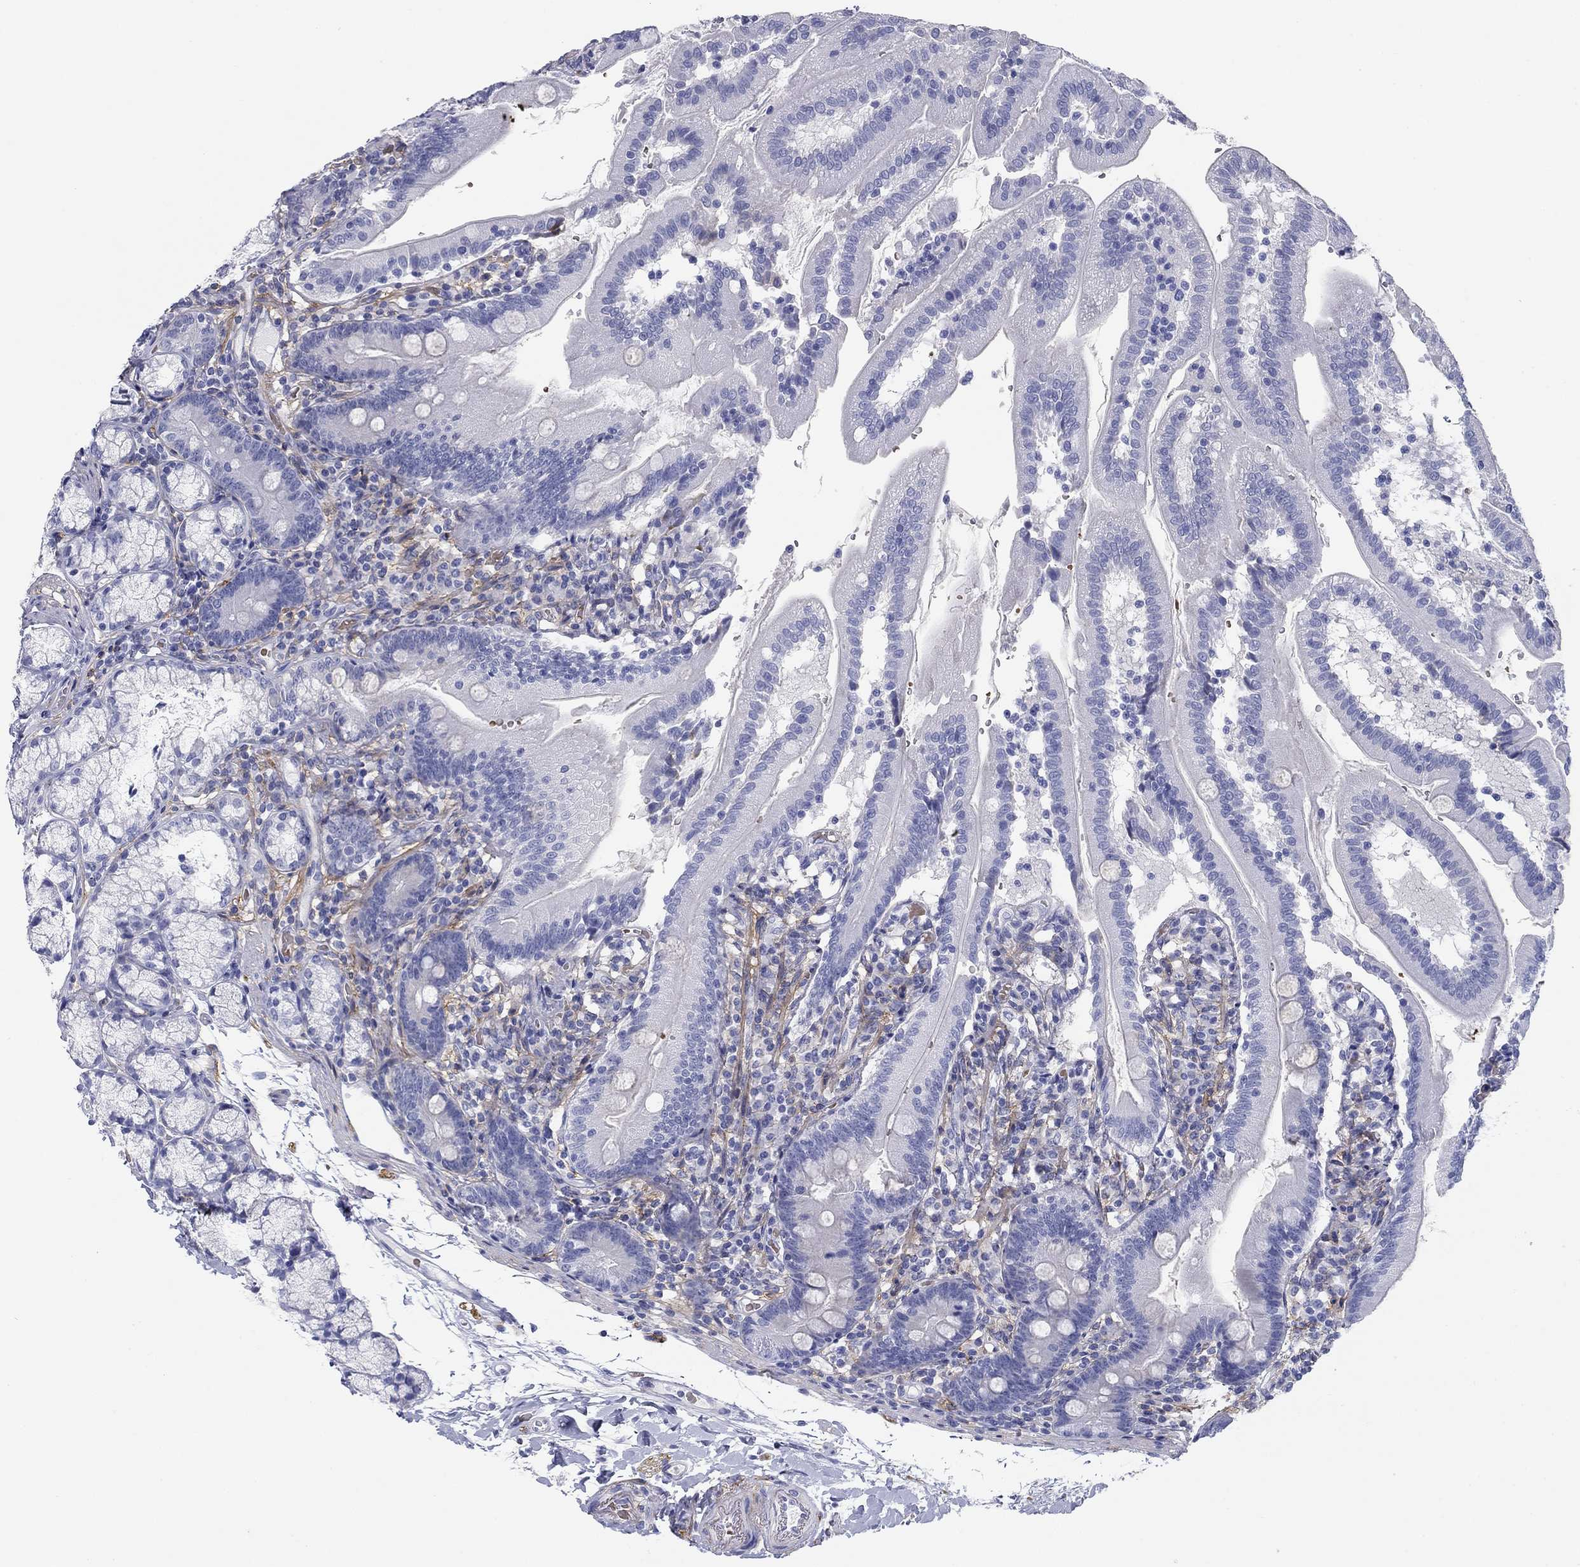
{"staining": {"intensity": "negative", "quantity": "none", "location": "none"}, "tissue": "duodenum", "cell_type": "Glandular cells", "image_type": "normal", "snomed": [{"axis": "morphology", "description": "Normal tissue, NOS"}, {"axis": "topography", "description": "Duodenum"}], "caption": "Protein analysis of unremarkable duodenum displays no significant staining in glandular cells.", "gene": "GPC1", "patient": {"sex": "female", "age": 67}}